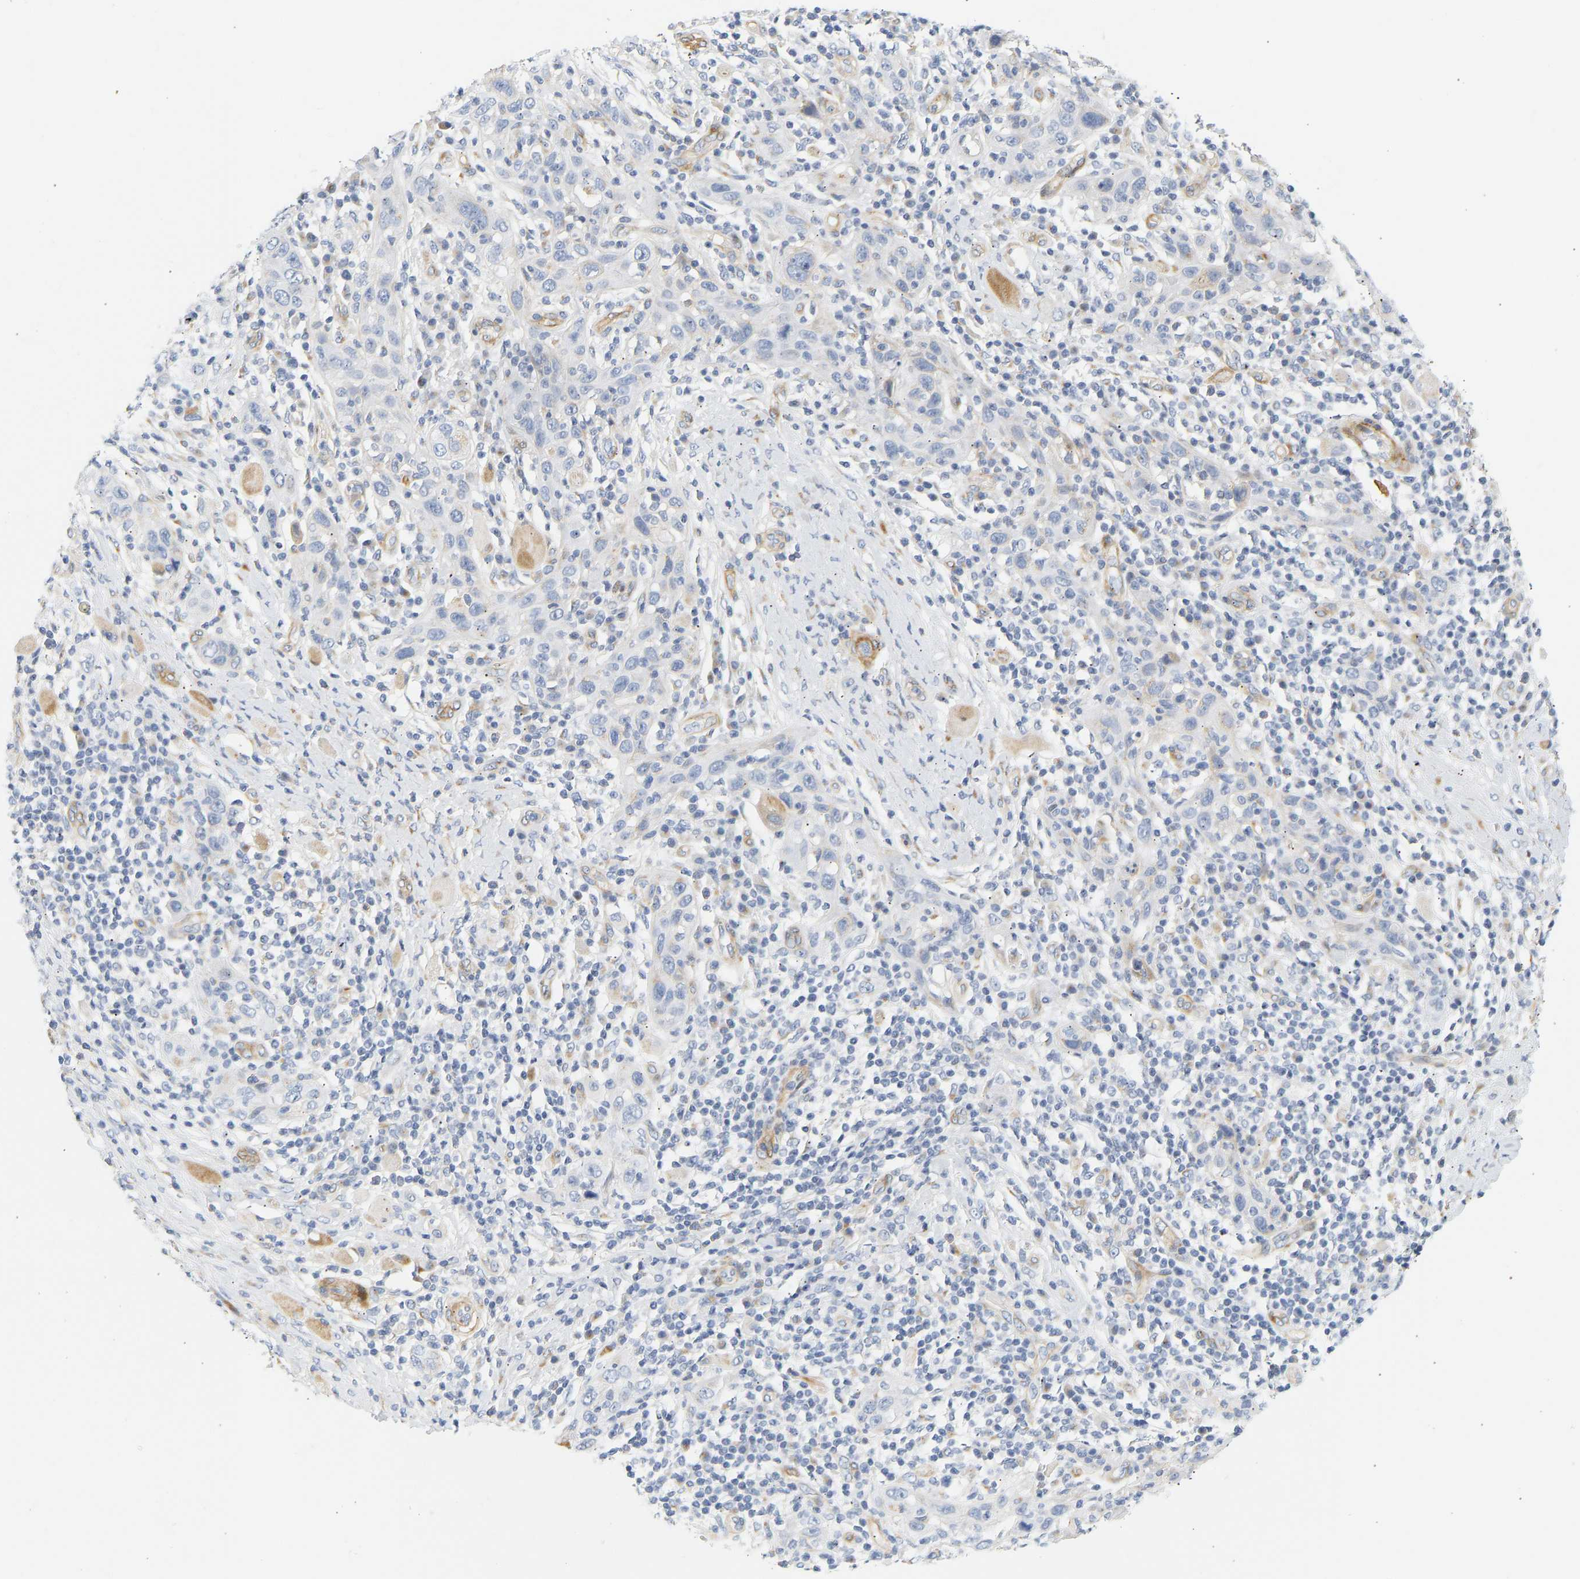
{"staining": {"intensity": "negative", "quantity": "none", "location": "none"}, "tissue": "skin cancer", "cell_type": "Tumor cells", "image_type": "cancer", "snomed": [{"axis": "morphology", "description": "Squamous cell carcinoma, NOS"}, {"axis": "topography", "description": "Skin"}], "caption": "Tumor cells are negative for protein expression in human skin squamous cell carcinoma.", "gene": "SLC30A7", "patient": {"sex": "female", "age": 88}}